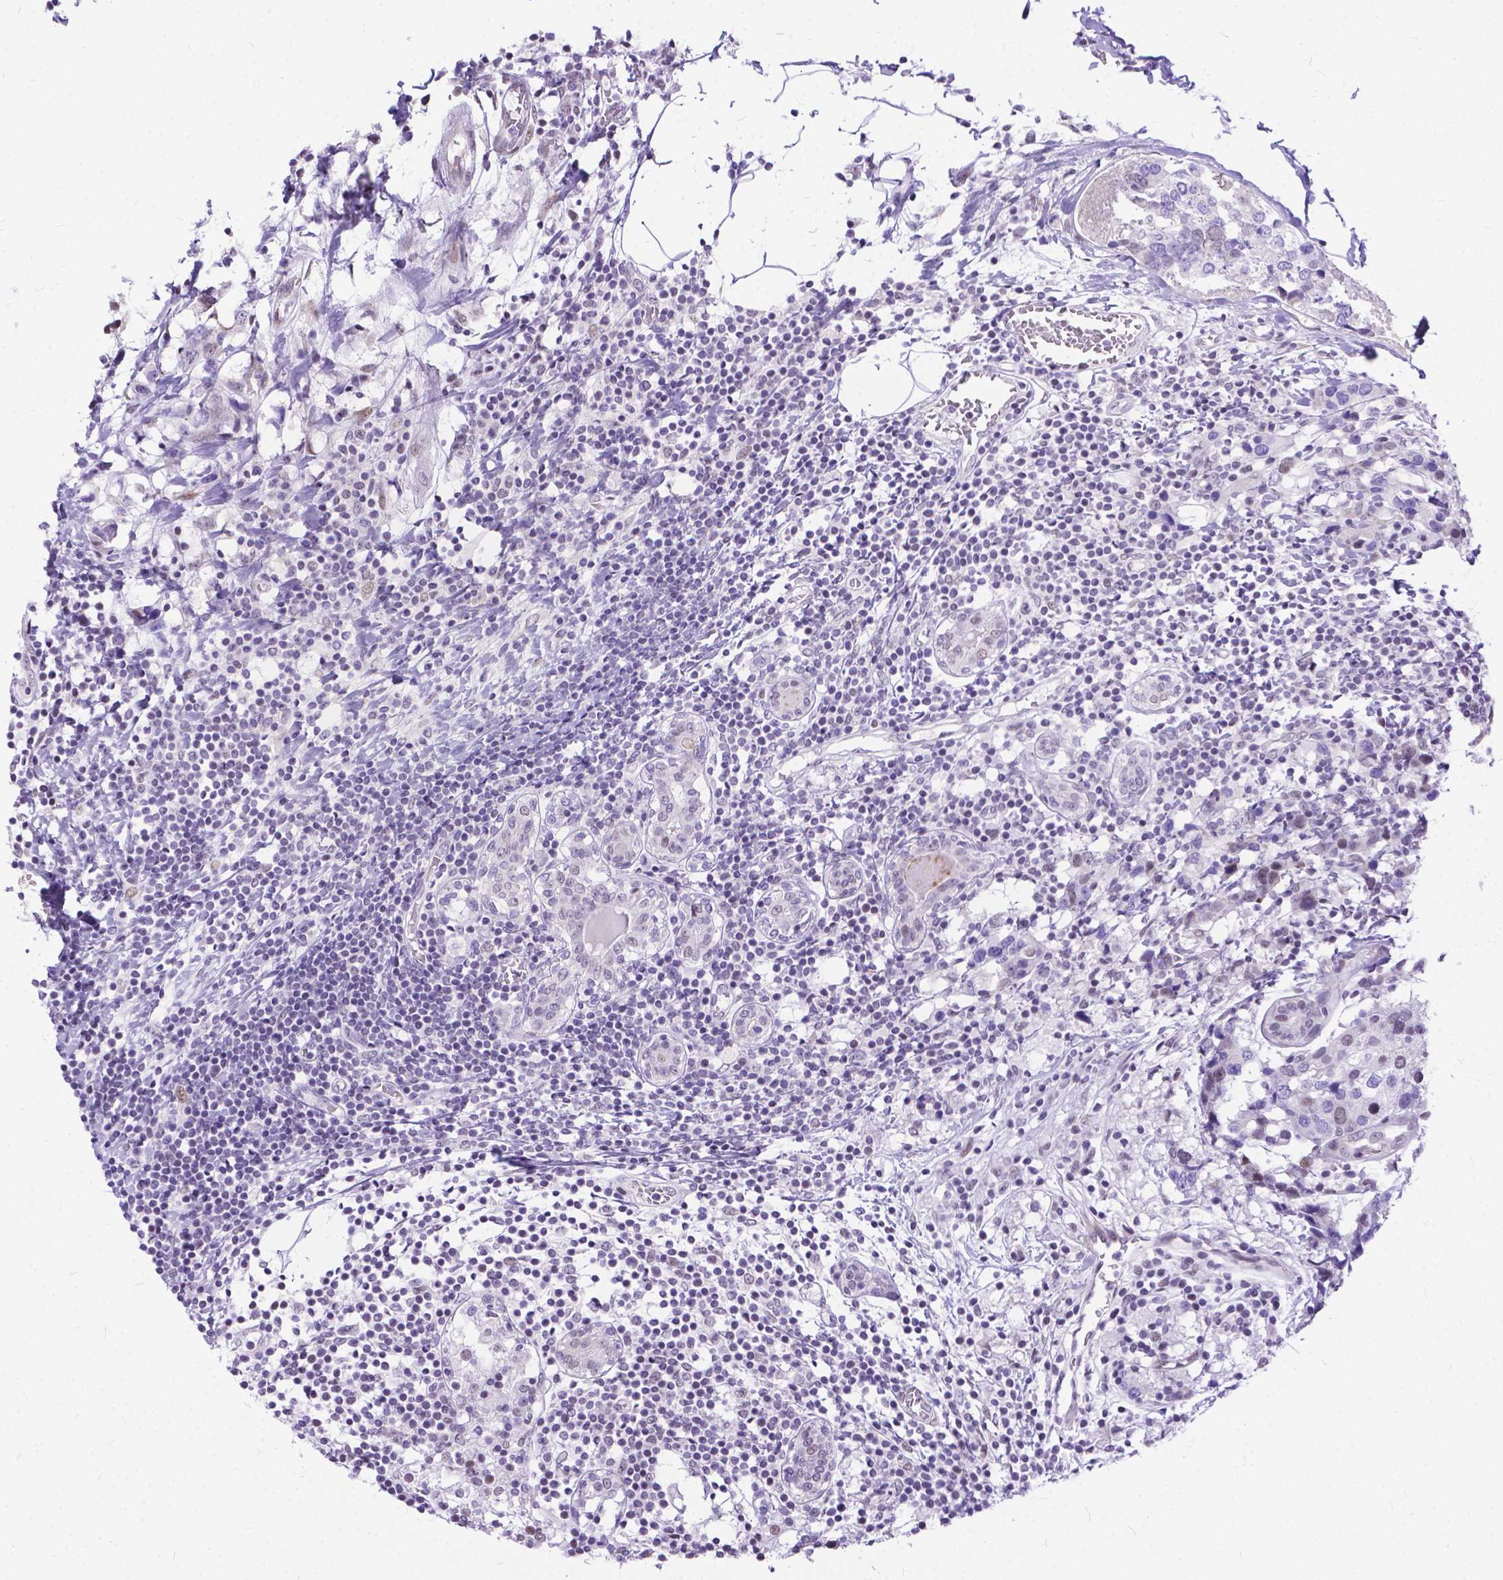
{"staining": {"intensity": "weak", "quantity": "<25%", "location": "cytoplasmic/membranous,nuclear"}, "tissue": "breast cancer", "cell_type": "Tumor cells", "image_type": "cancer", "snomed": [{"axis": "morphology", "description": "Lobular carcinoma"}, {"axis": "topography", "description": "Breast"}], "caption": "Tumor cells are negative for protein expression in human breast cancer (lobular carcinoma).", "gene": "FAM124B", "patient": {"sex": "female", "age": 59}}